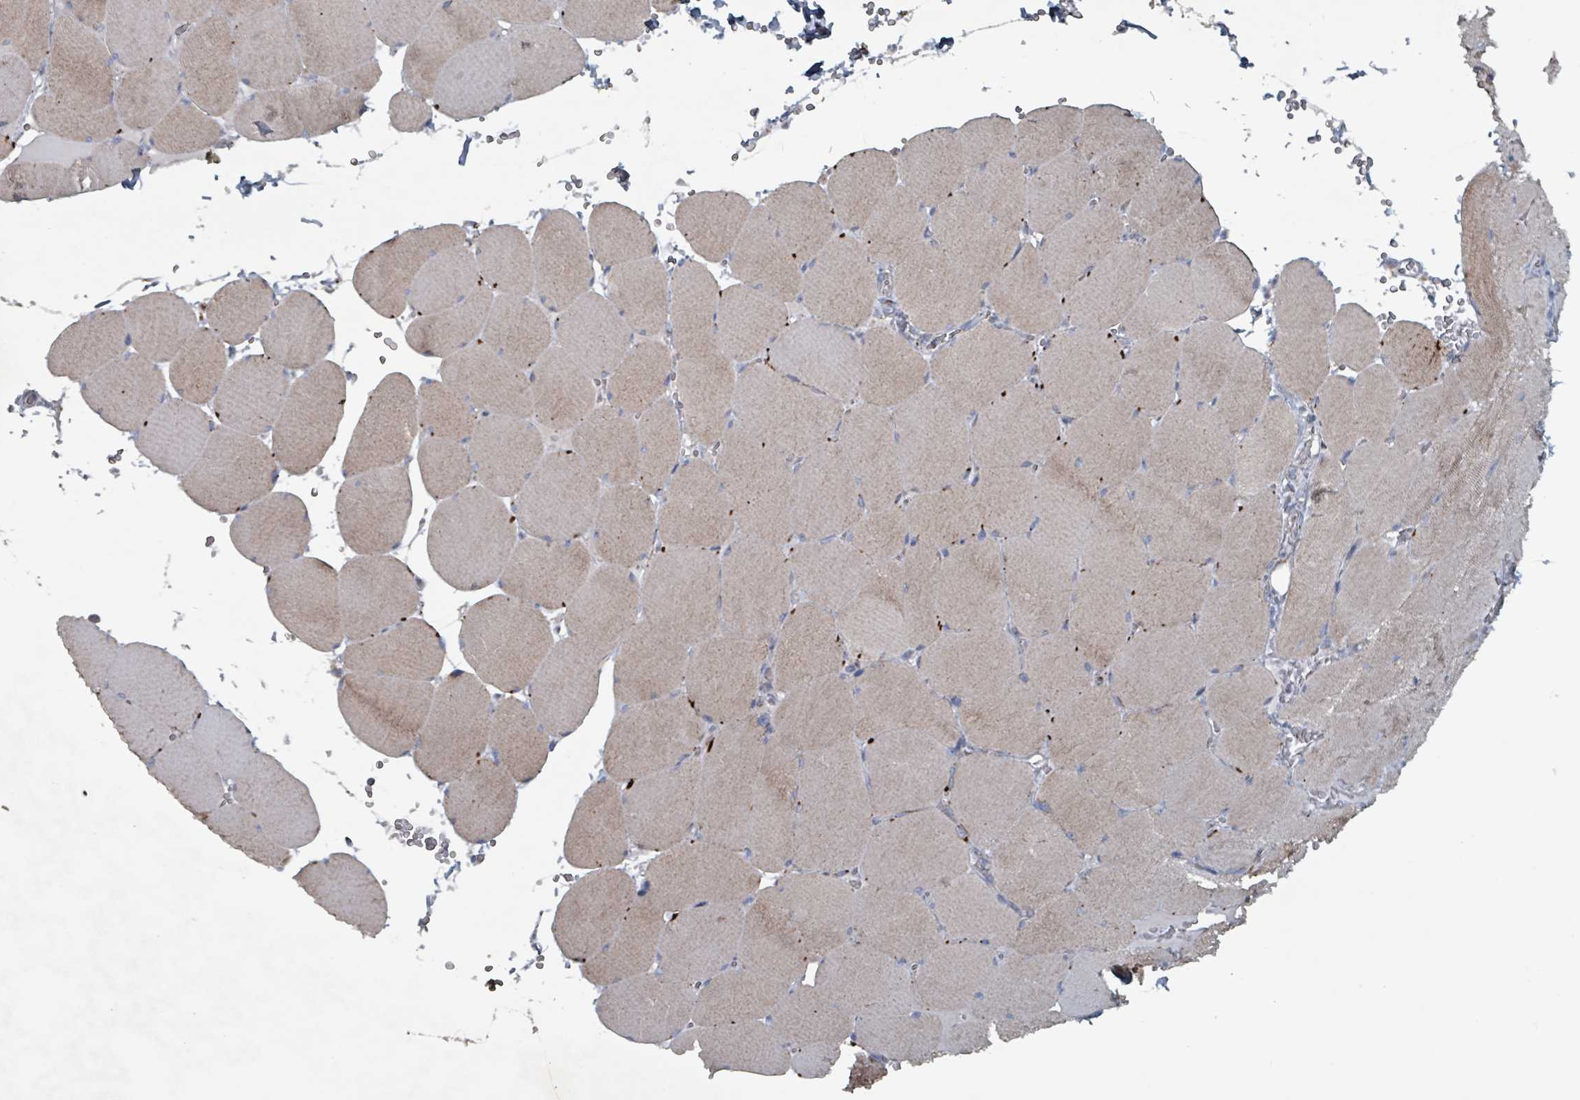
{"staining": {"intensity": "weak", "quantity": "25%-75%", "location": "cytoplasmic/membranous"}, "tissue": "skeletal muscle", "cell_type": "Myocytes", "image_type": "normal", "snomed": [{"axis": "morphology", "description": "Normal tissue, NOS"}, {"axis": "topography", "description": "Skeletal muscle"}, {"axis": "topography", "description": "Head-Neck"}], "caption": "Myocytes exhibit low levels of weak cytoplasmic/membranous staining in about 25%-75% of cells in unremarkable human skeletal muscle. Nuclei are stained in blue.", "gene": "ABHD18", "patient": {"sex": "male", "age": 66}}